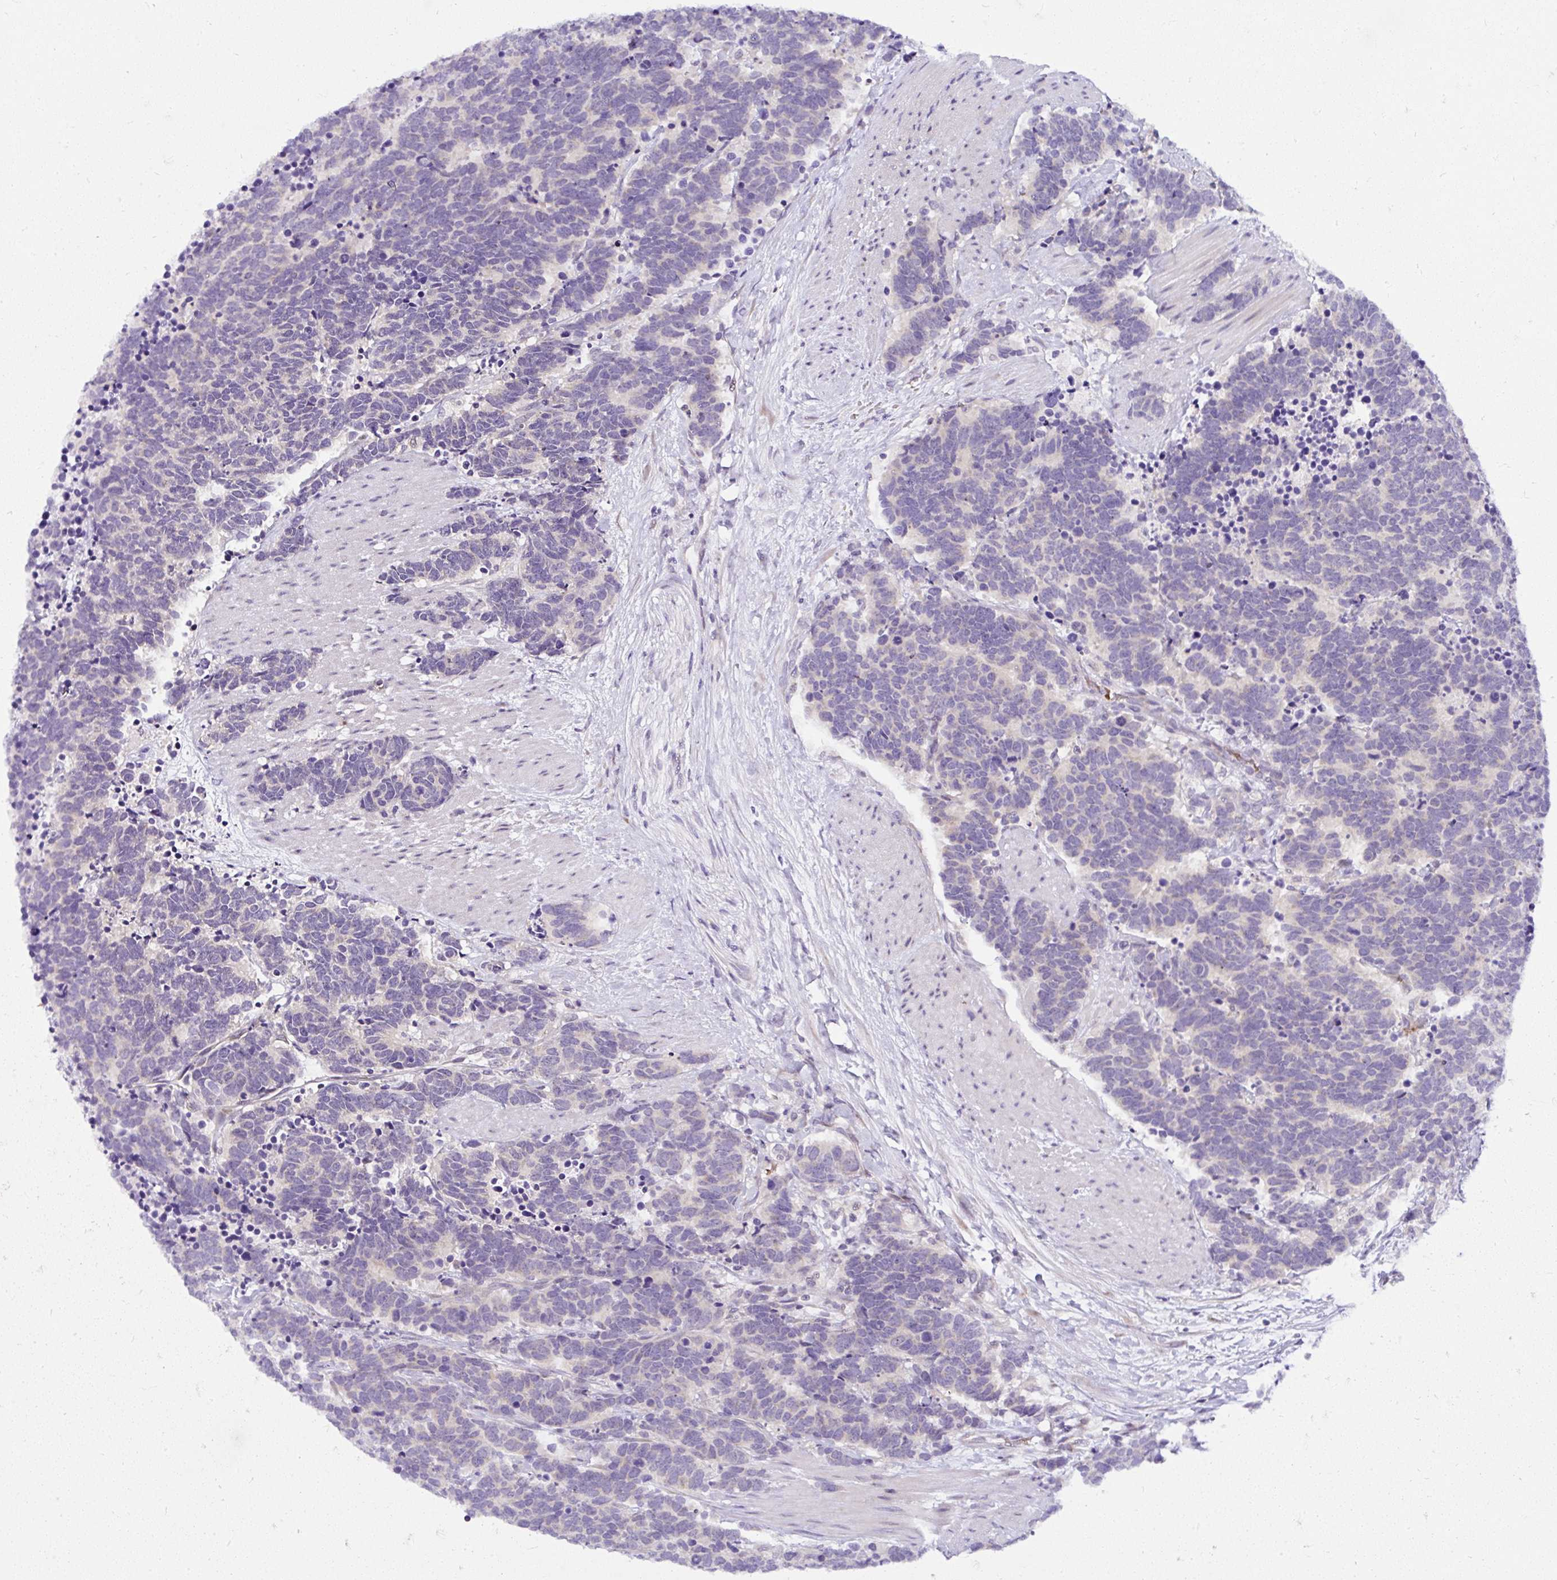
{"staining": {"intensity": "negative", "quantity": "none", "location": "none"}, "tissue": "carcinoid", "cell_type": "Tumor cells", "image_type": "cancer", "snomed": [{"axis": "morphology", "description": "Carcinoma, NOS"}, {"axis": "morphology", "description": "Carcinoid, malignant, NOS"}, {"axis": "topography", "description": "Prostate"}], "caption": "The immunohistochemistry image has no significant positivity in tumor cells of malignant carcinoid tissue.", "gene": "DEPDC5", "patient": {"sex": "male", "age": 57}}